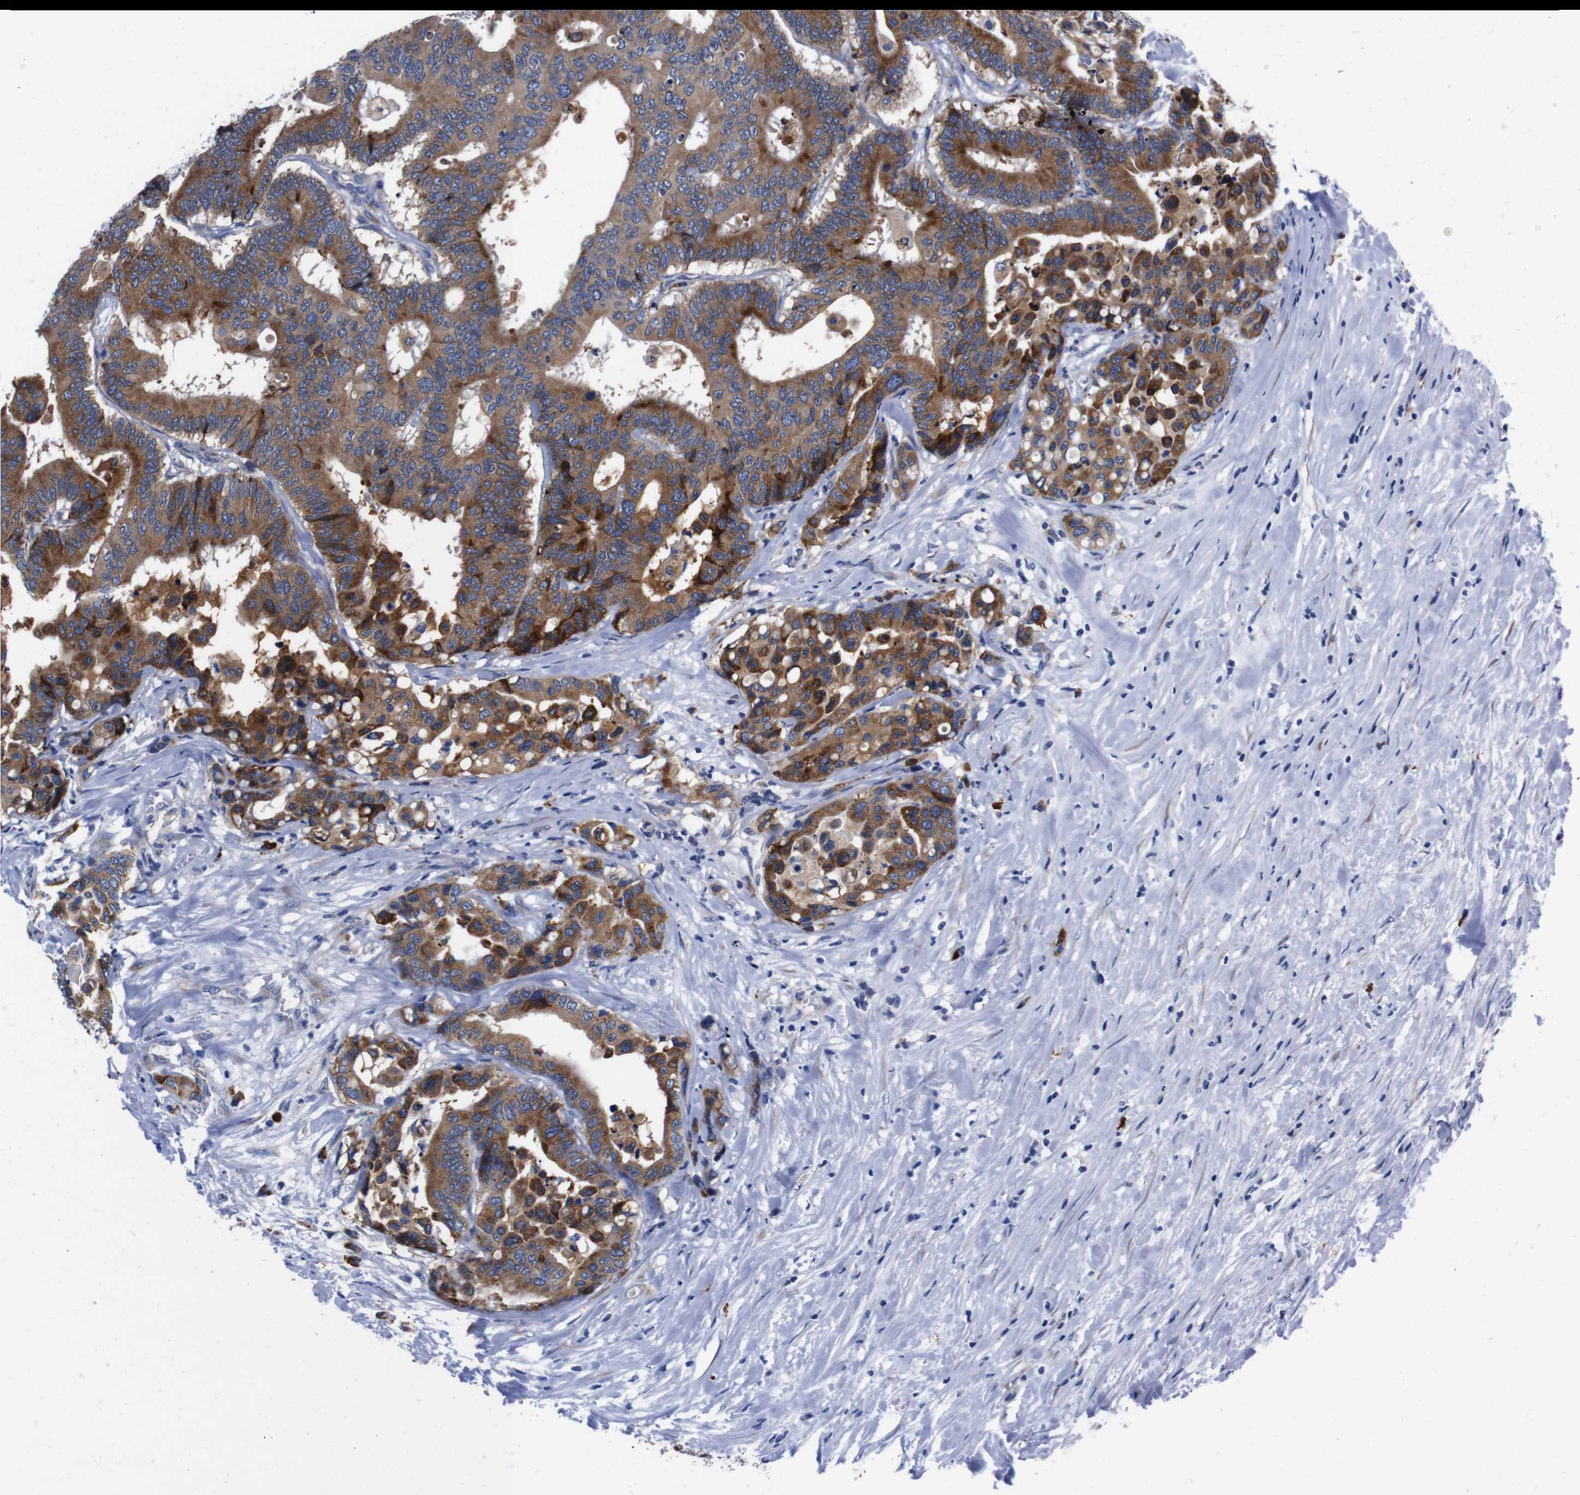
{"staining": {"intensity": "moderate", "quantity": ">75%", "location": "cytoplasmic/membranous"}, "tissue": "colorectal cancer", "cell_type": "Tumor cells", "image_type": "cancer", "snomed": [{"axis": "morphology", "description": "Normal tissue, NOS"}, {"axis": "morphology", "description": "Adenocarcinoma, NOS"}, {"axis": "topography", "description": "Colon"}], "caption": "IHC staining of adenocarcinoma (colorectal), which displays medium levels of moderate cytoplasmic/membranous staining in about >75% of tumor cells indicating moderate cytoplasmic/membranous protein staining. The staining was performed using DAB (3,3'-diaminobenzidine) (brown) for protein detection and nuclei were counterstained in hematoxylin (blue).", "gene": "NEBL", "patient": {"sex": "male", "age": 82}}